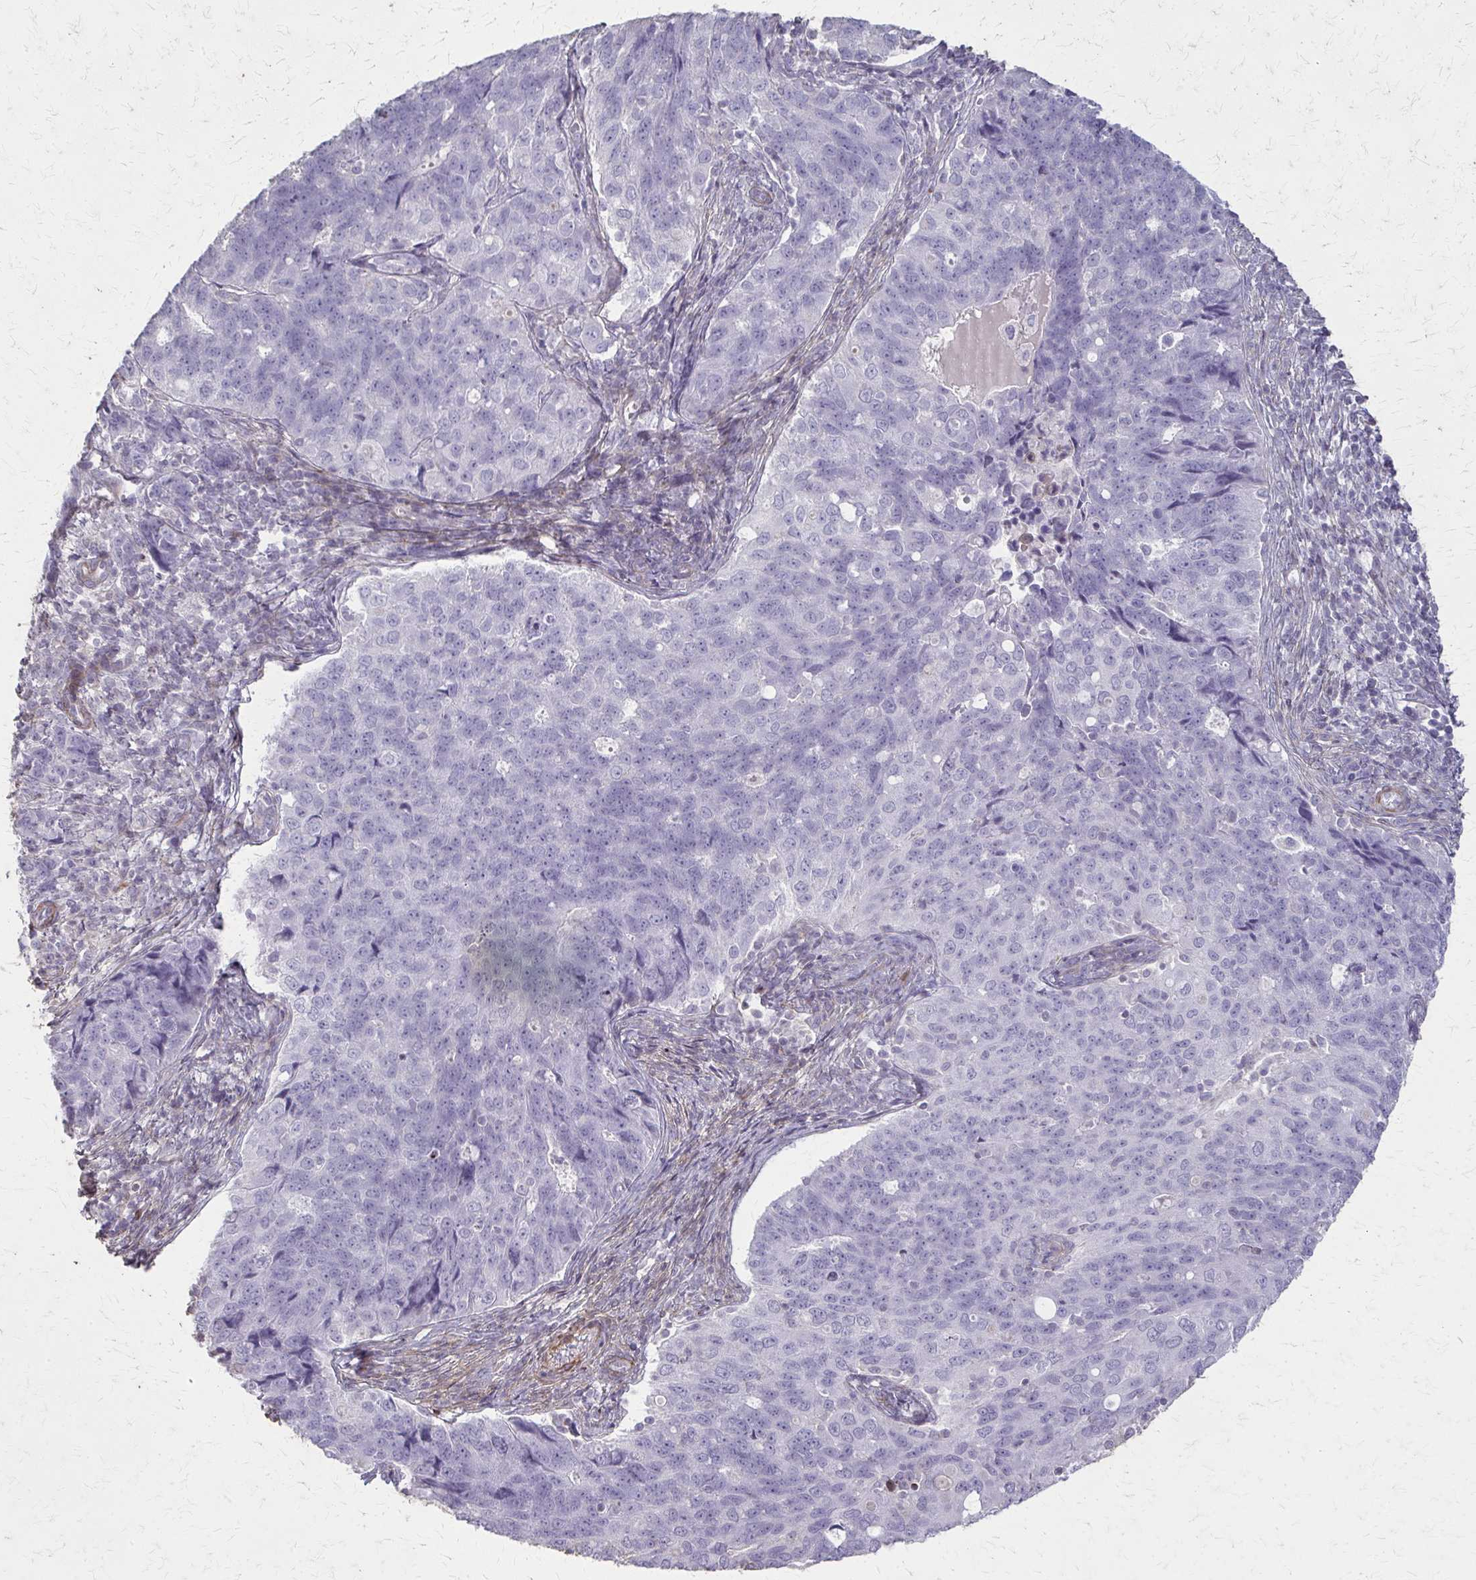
{"staining": {"intensity": "negative", "quantity": "none", "location": "none"}, "tissue": "endometrial cancer", "cell_type": "Tumor cells", "image_type": "cancer", "snomed": [{"axis": "morphology", "description": "Adenocarcinoma, NOS"}, {"axis": "topography", "description": "Endometrium"}], "caption": "Endometrial cancer was stained to show a protein in brown. There is no significant staining in tumor cells.", "gene": "TENM4", "patient": {"sex": "female", "age": 43}}